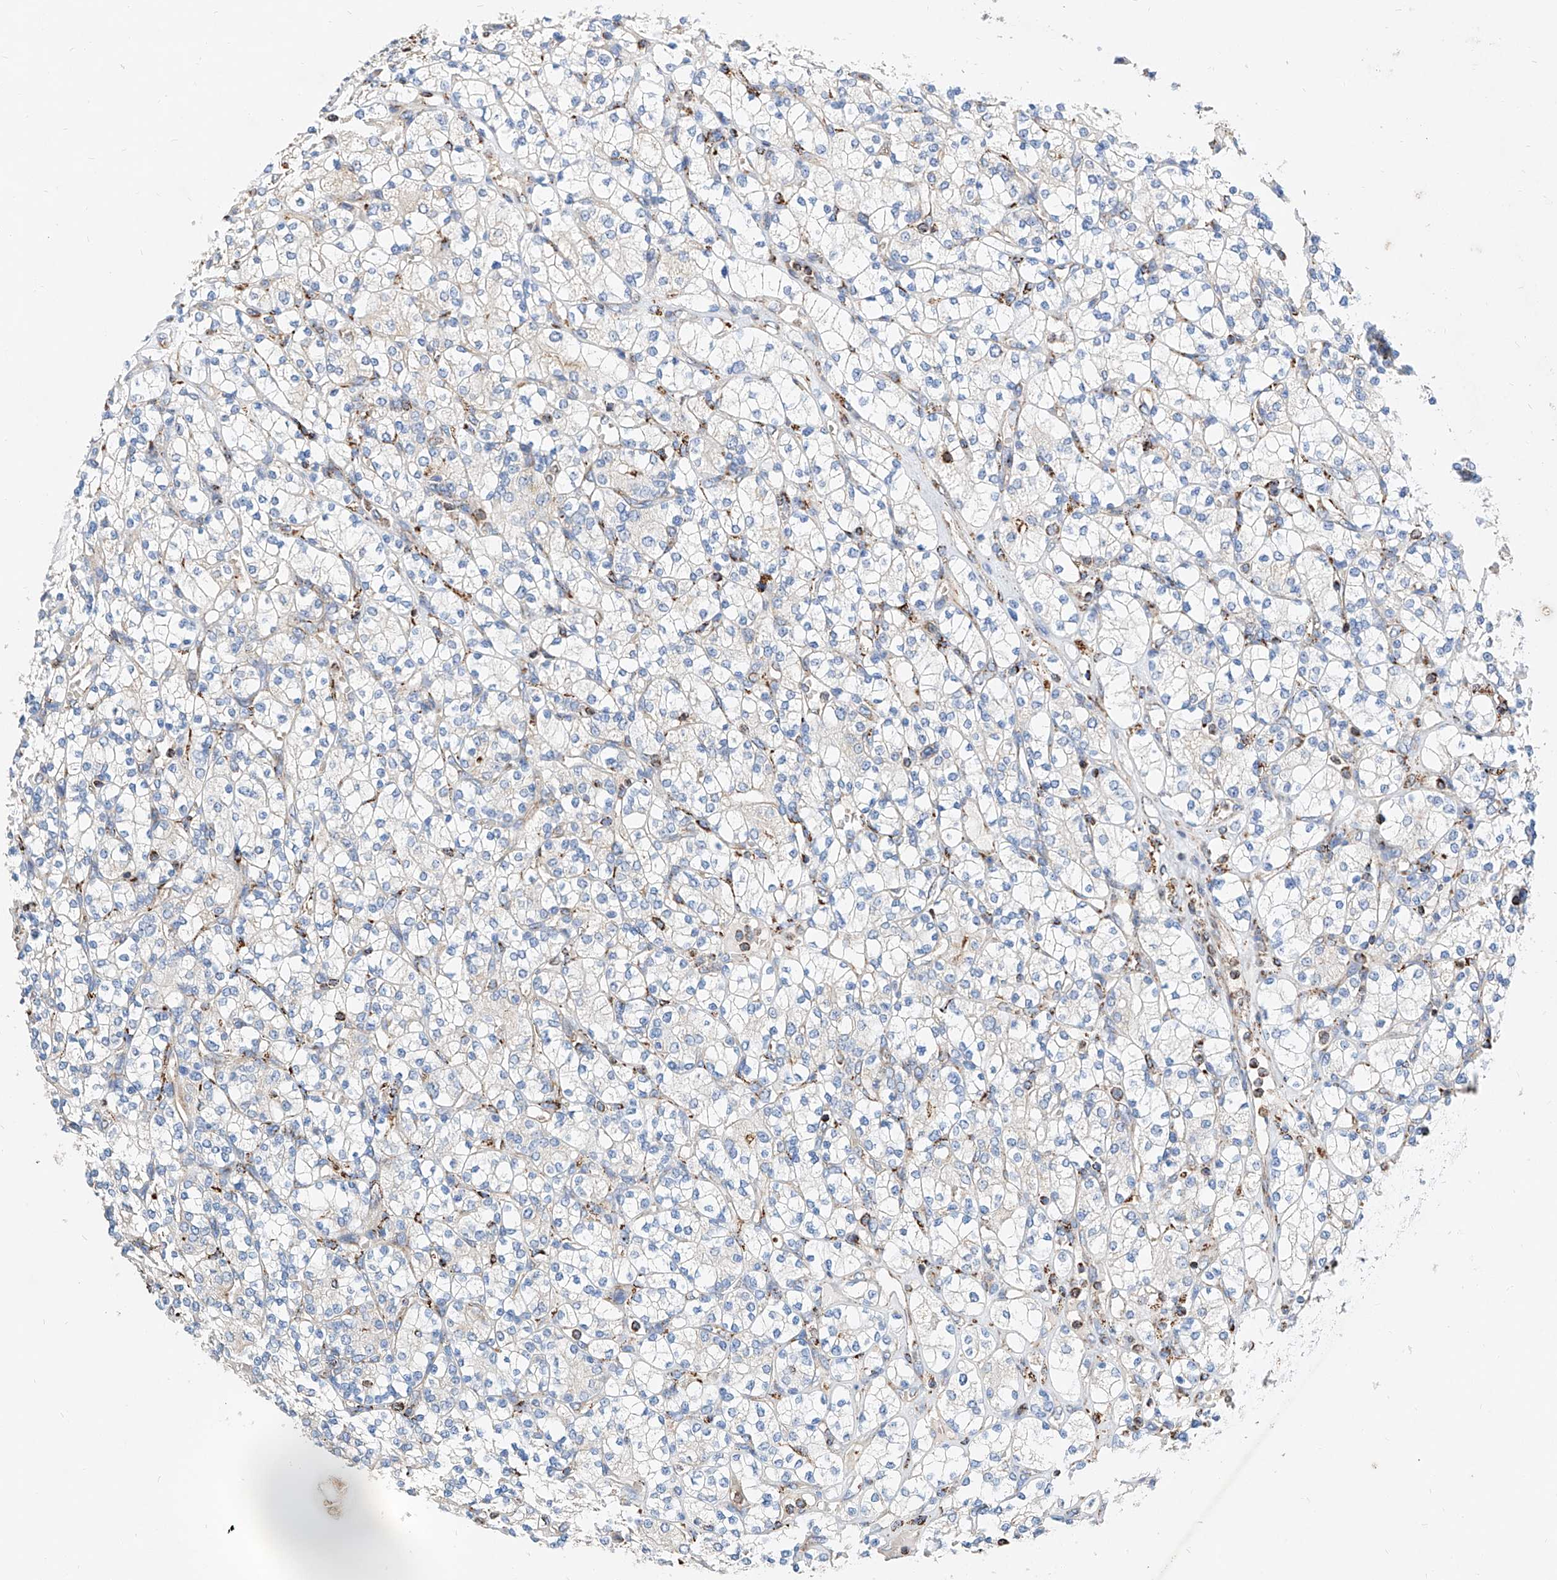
{"staining": {"intensity": "negative", "quantity": "none", "location": "none"}, "tissue": "renal cancer", "cell_type": "Tumor cells", "image_type": "cancer", "snomed": [{"axis": "morphology", "description": "Adenocarcinoma, NOS"}, {"axis": "topography", "description": "Kidney"}], "caption": "The image shows no significant positivity in tumor cells of renal cancer.", "gene": "CPNE5", "patient": {"sex": "male", "age": 77}}